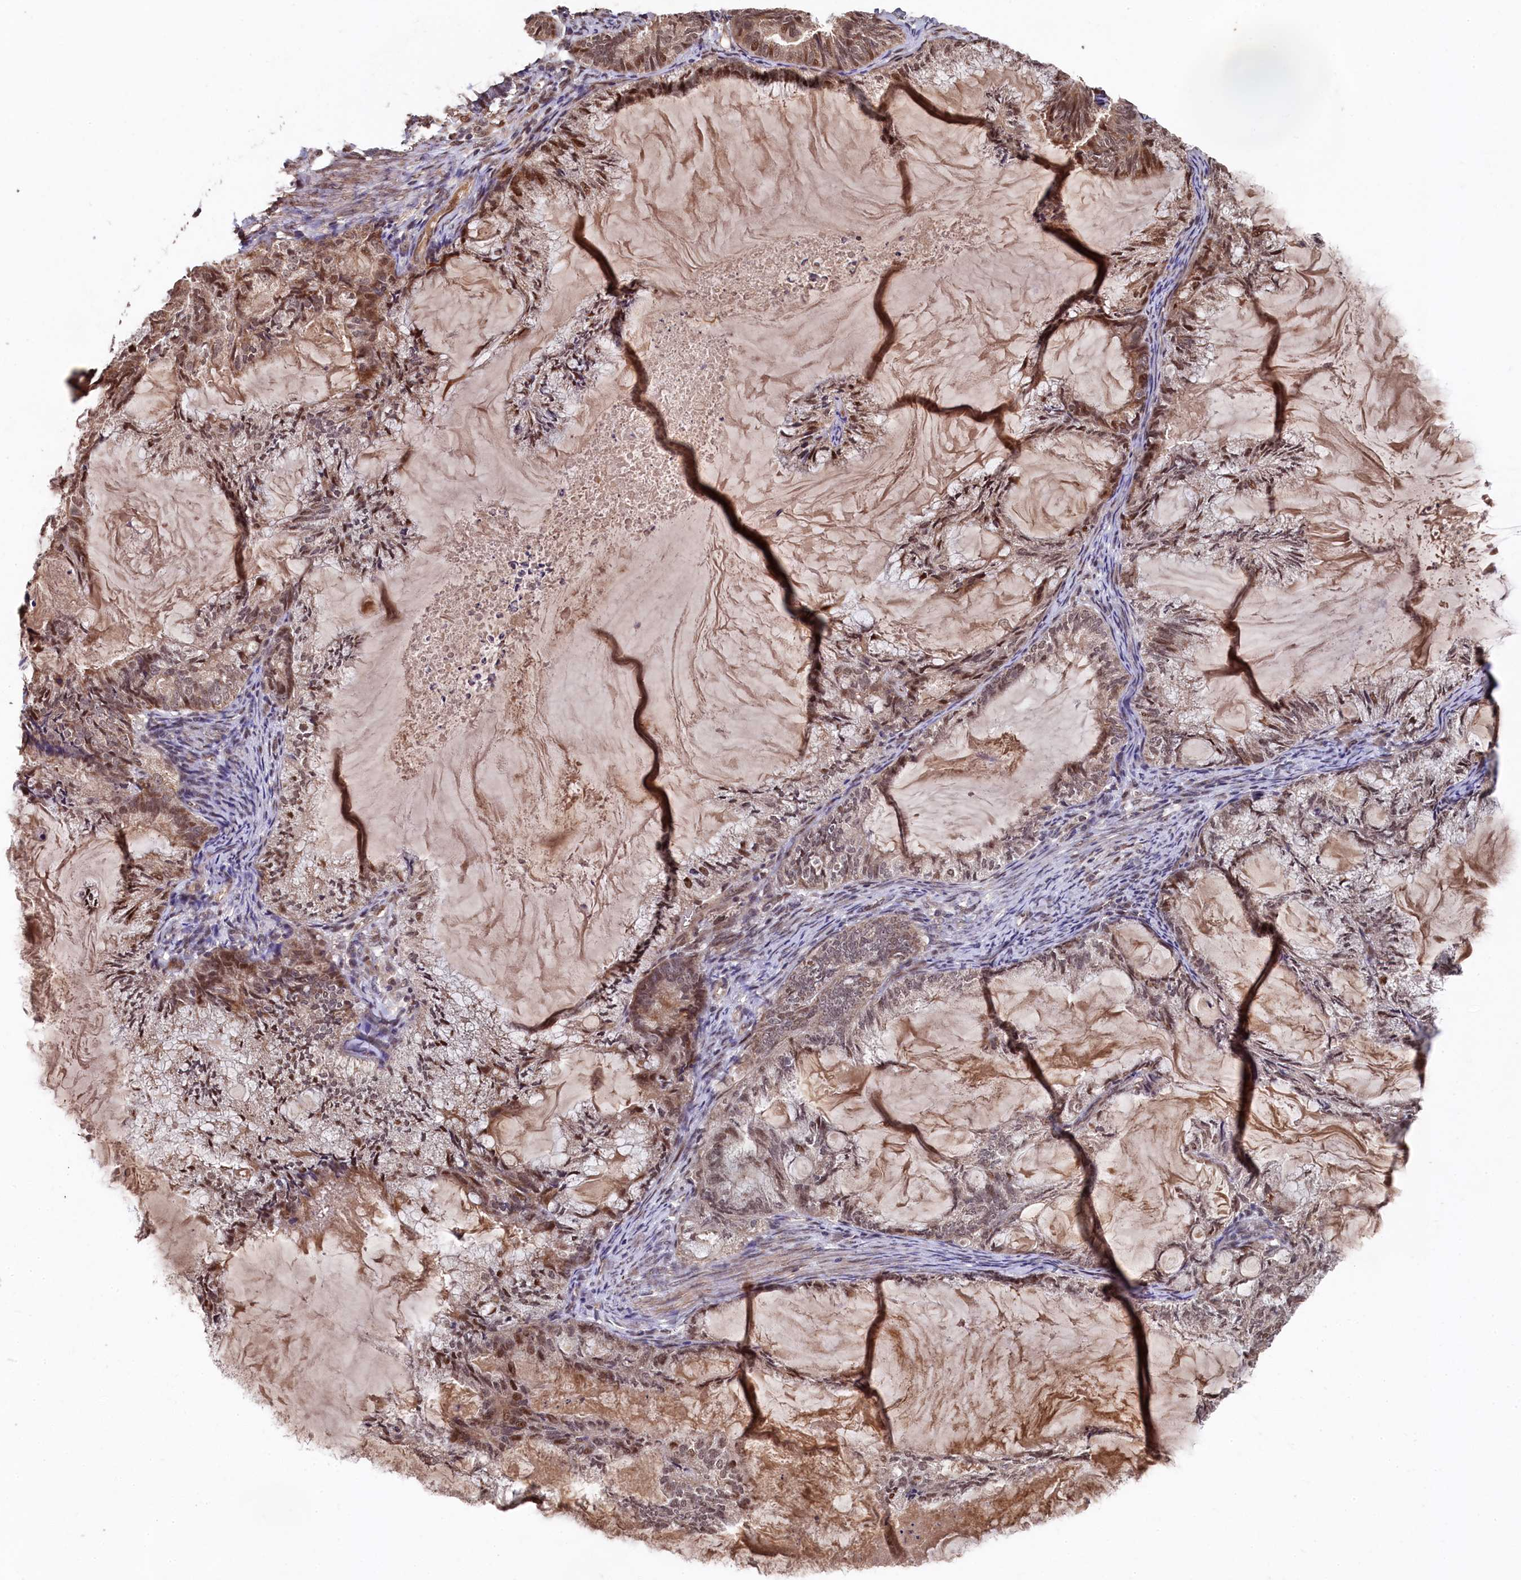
{"staining": {"intensity": "weak", "quantity": ">75%", "location": "cytoplasmic/membranous,nuclear"}, "tissue": "endometrial cancer", "cell_type": "Tumor cells", "image_type": "cancer", "snomed": [{"axis": "morphology", "description": "Adenocarcinoma, NOS"}, {"axis": "topography", "description": "Endometrium"}], "caption": "Protein analysis of endometrial cancer tissue reveals weak cytoplasmic/membranous and nuclear staining in approximately >75% of tumor cells. The staining is performed using DAB brown chromogen to label protein expression. The nuclei are counter-stained blue using hematoxylin.", "gene": "CLPX", "patient": {"sex": "female", "age": 86}}